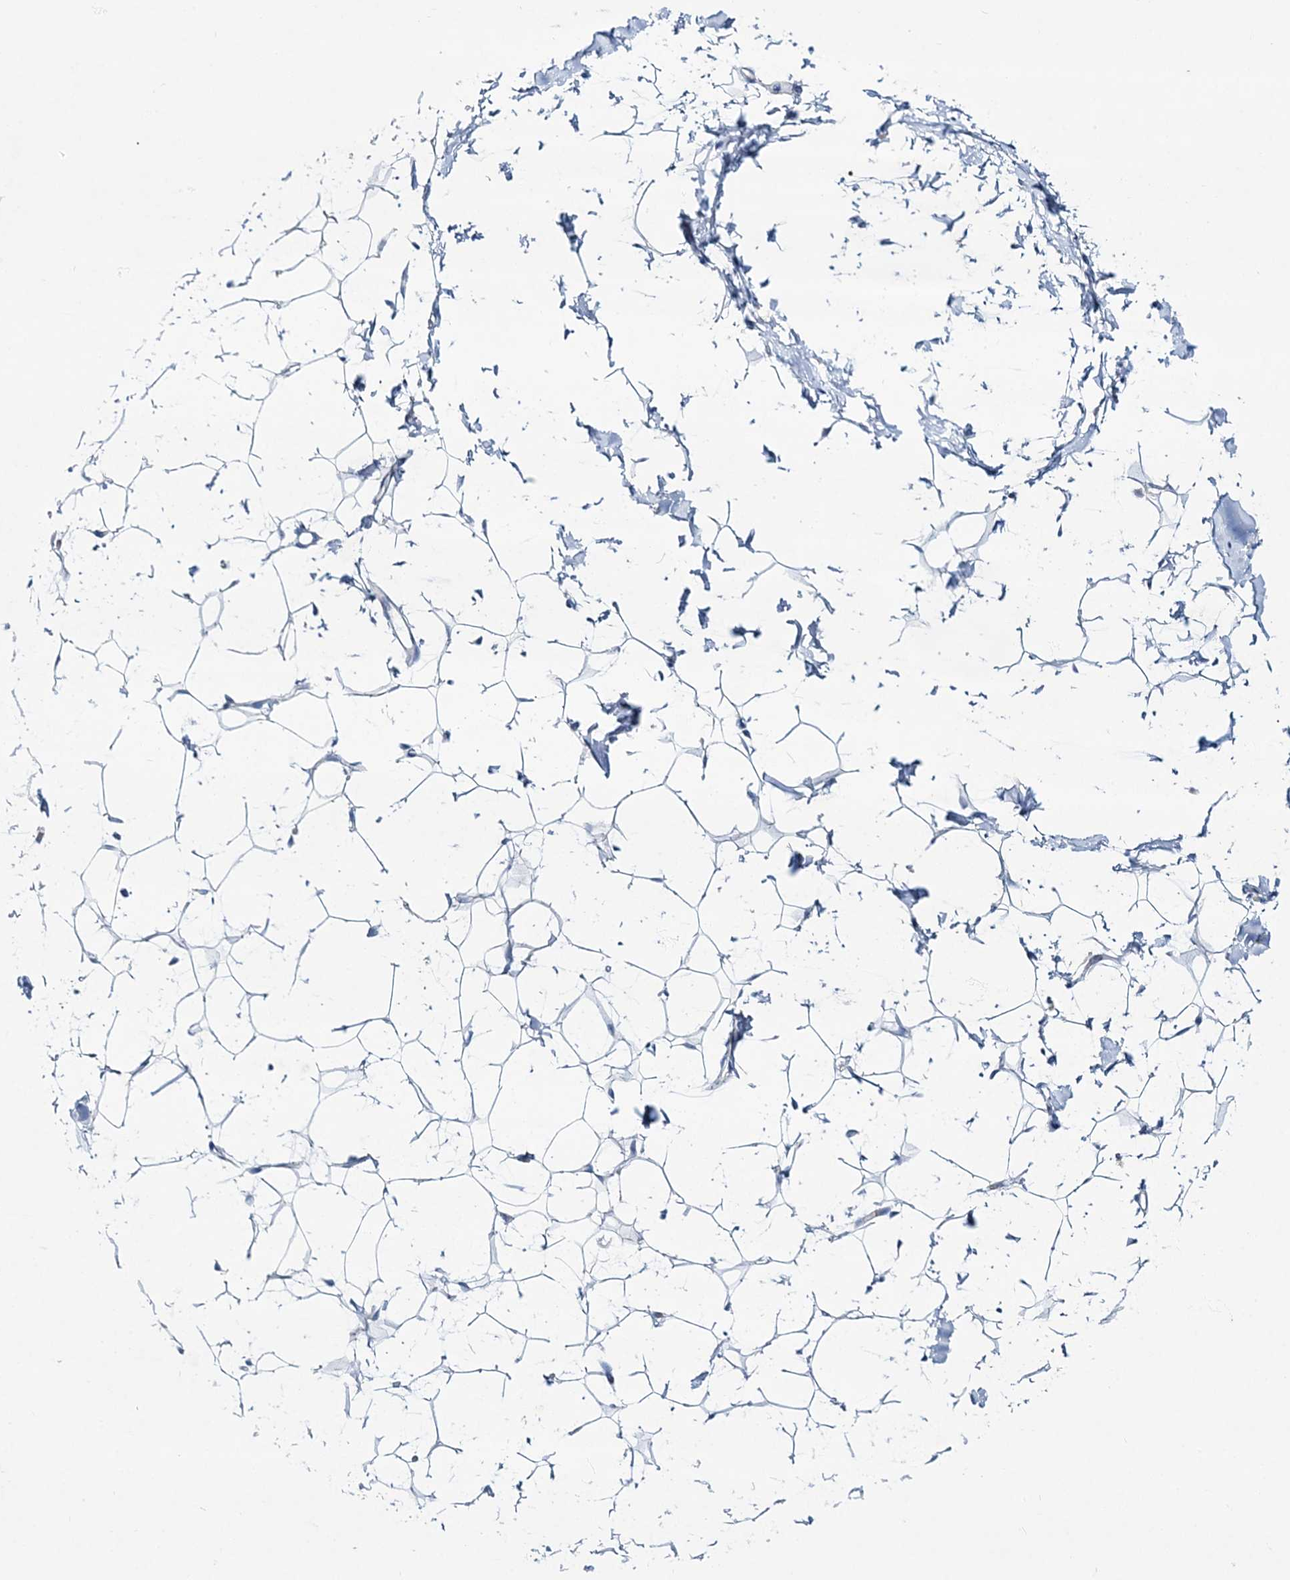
{"staining": {"intensity": "negative", "quantity": "none", "location": "none"}, "tissue": "adipose tissue", "cell_type": "Adipocytes", "image_type": "normal", "snomed": [{"axis": "morphology", "description": "Normal tissue, NOS"}, {"axis": "topography", "description": "Breast"}], "caption": "IHC micrograph of normal adipose tissue: adipose tissue stained with DAB (3,3'-diaminobenzidine) shows no significant protein positivity in adipocytes.", "gene": "ADGRL1", "patient": {"sex": "female", "age": 23}}